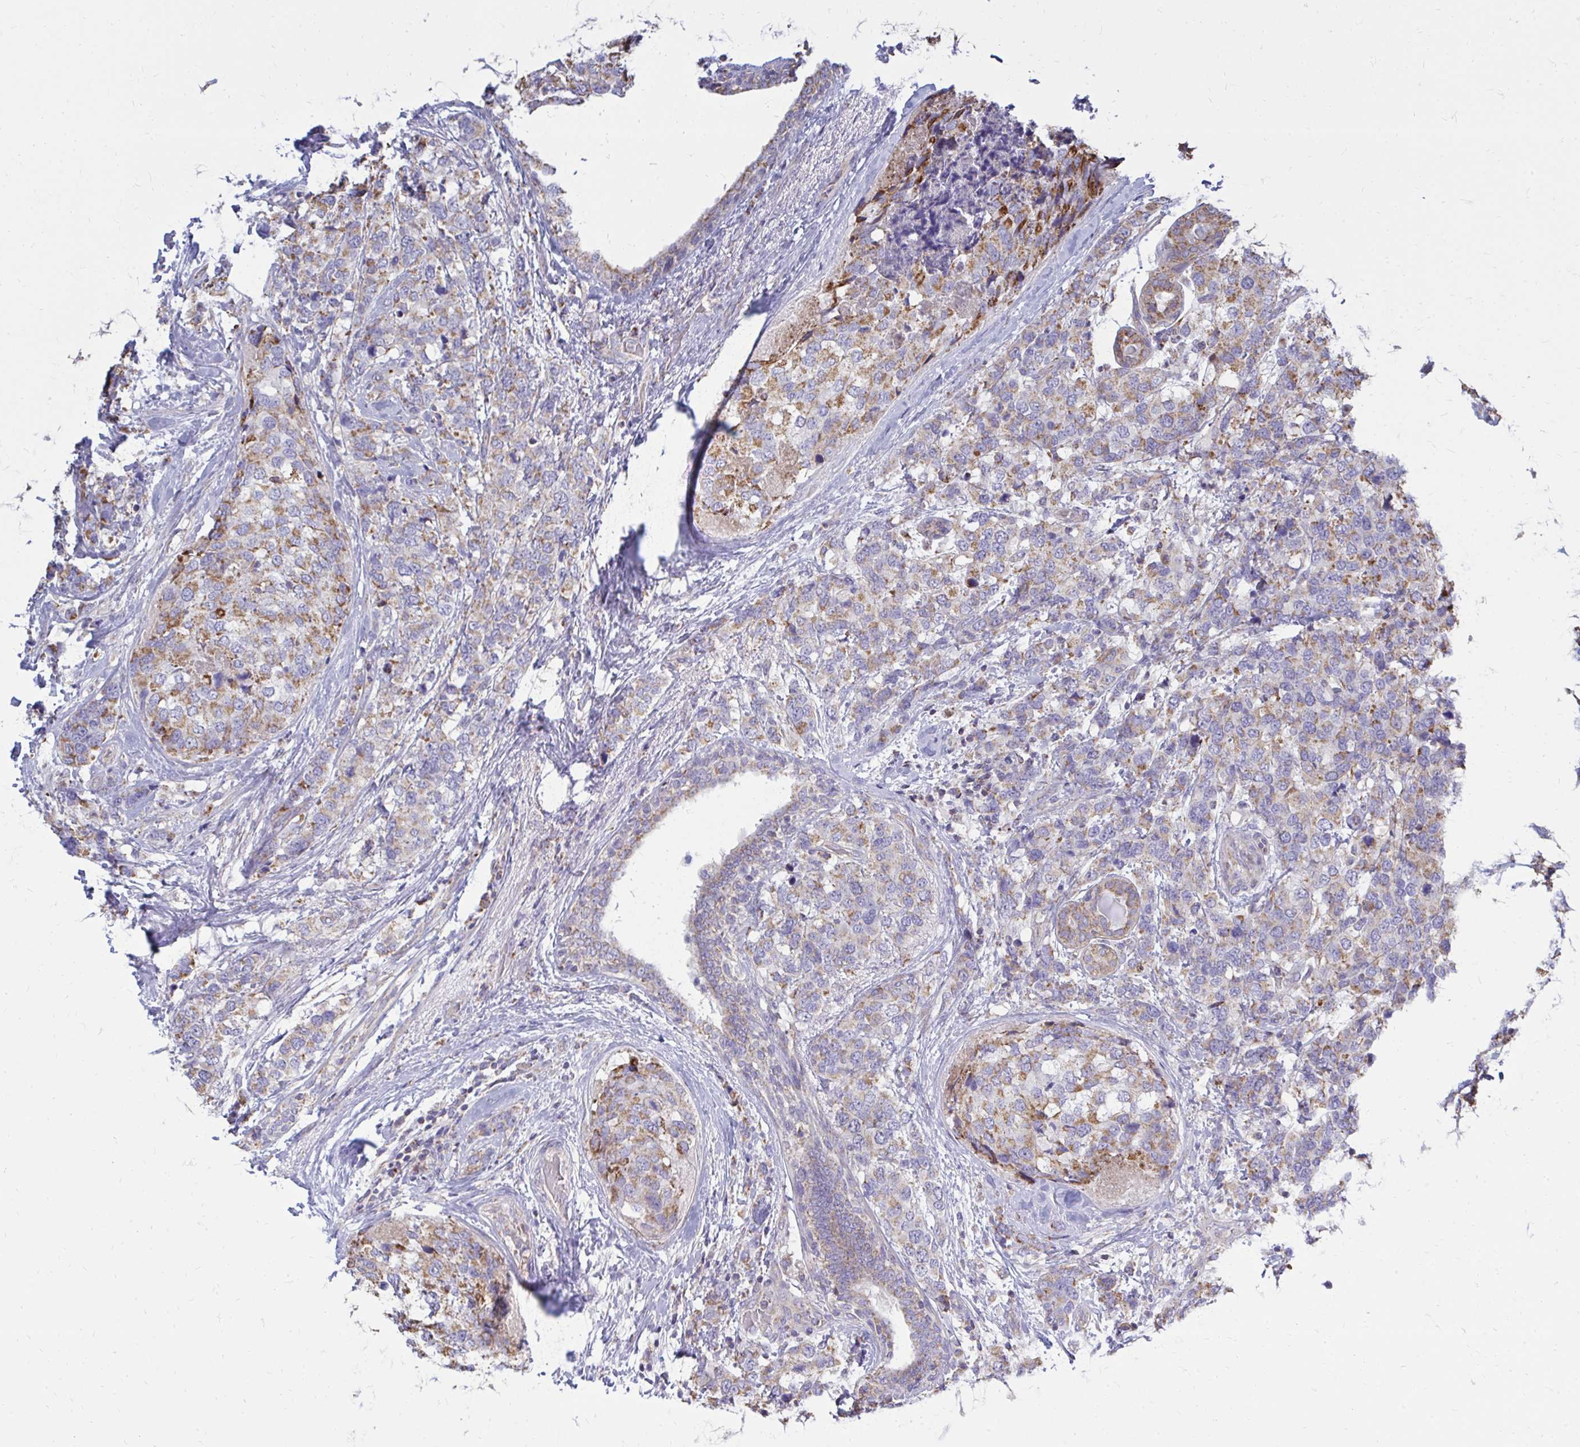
{"staining": {"intensity": "moderate", "quantity": "25%-75%", "location": "cytoplasmic/membranous"}, "tissue": "breast cancer", "cell_type": "Tumor cells", "image_type": "cancer", "snomed": [{"axis": "morphology", "description": "Lobular carcinoma"}, {"axis": "topography", "description": "Breast"}], "caption": "Immunohistochemical staining of lobular carcinoma (breast) demonstrates medium levels of moderate cytoplasmic/membranous positivity in about 25%-75% of tumor cells.", "gene": "OR10R2", "patient": {"sex": "female", "age": 59}}